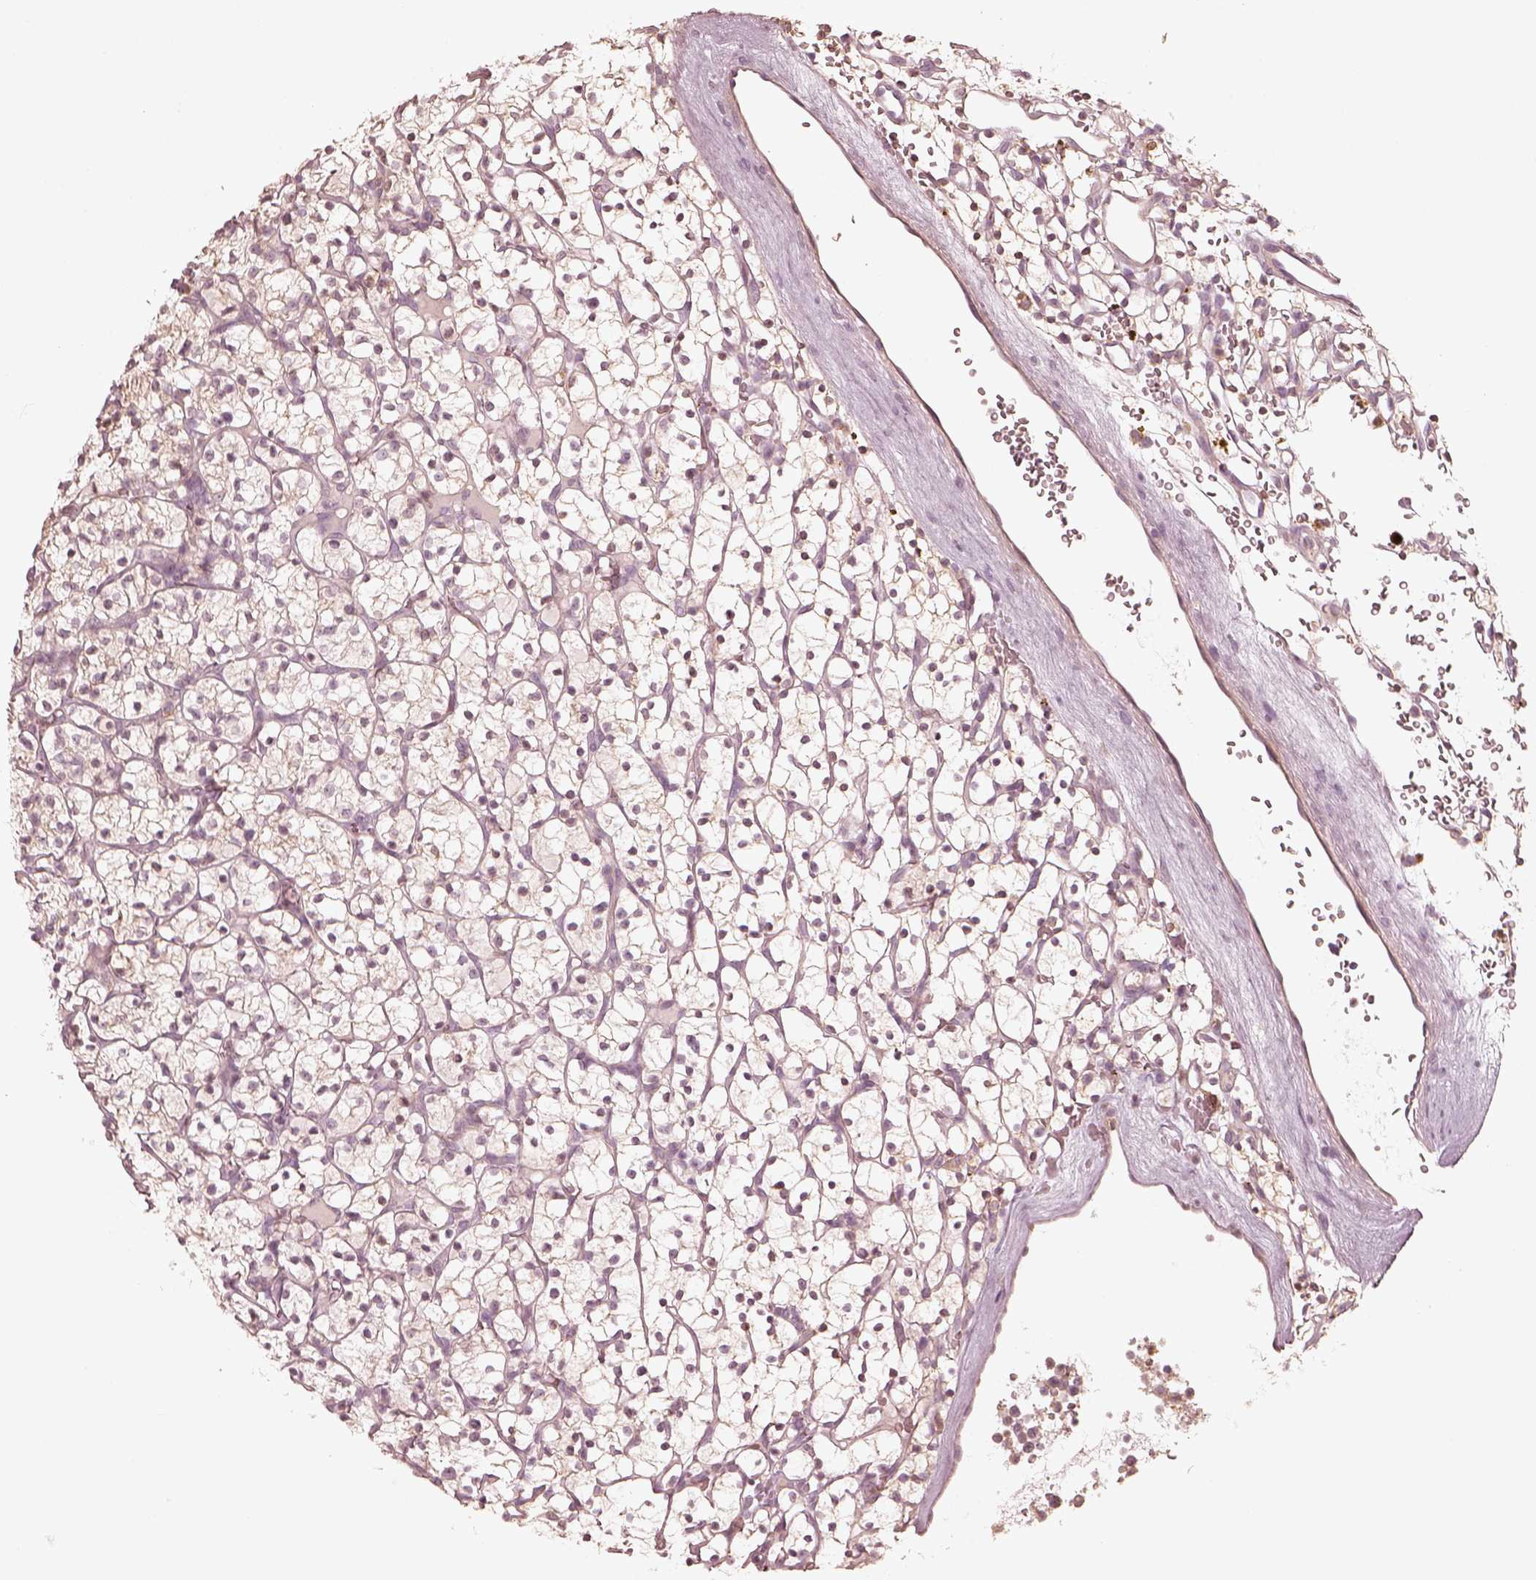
{"staining": {"intensity": "weak", "quantity": ">75%", "location": "cytoplasmic/membranous"}, "tissue": "renal cancer", "cell_type": "Tumor cells", "image_type": "cancer", "snomed": [{"axis": "morphology", "description": "Adenocarcinoma, NOS"}, {"axis": "topography", "description": "Kidney"}], "caption": "Immunohistochemical staining of renal cancer exhibits low levels of weak cytoplasmic/membranous expression in about >75% of tumor cells. (DAB = brown stain, brightfield microscopy at high magnification).", "gene": "WLS", "patient": {"sex": "female", "age": 64}}